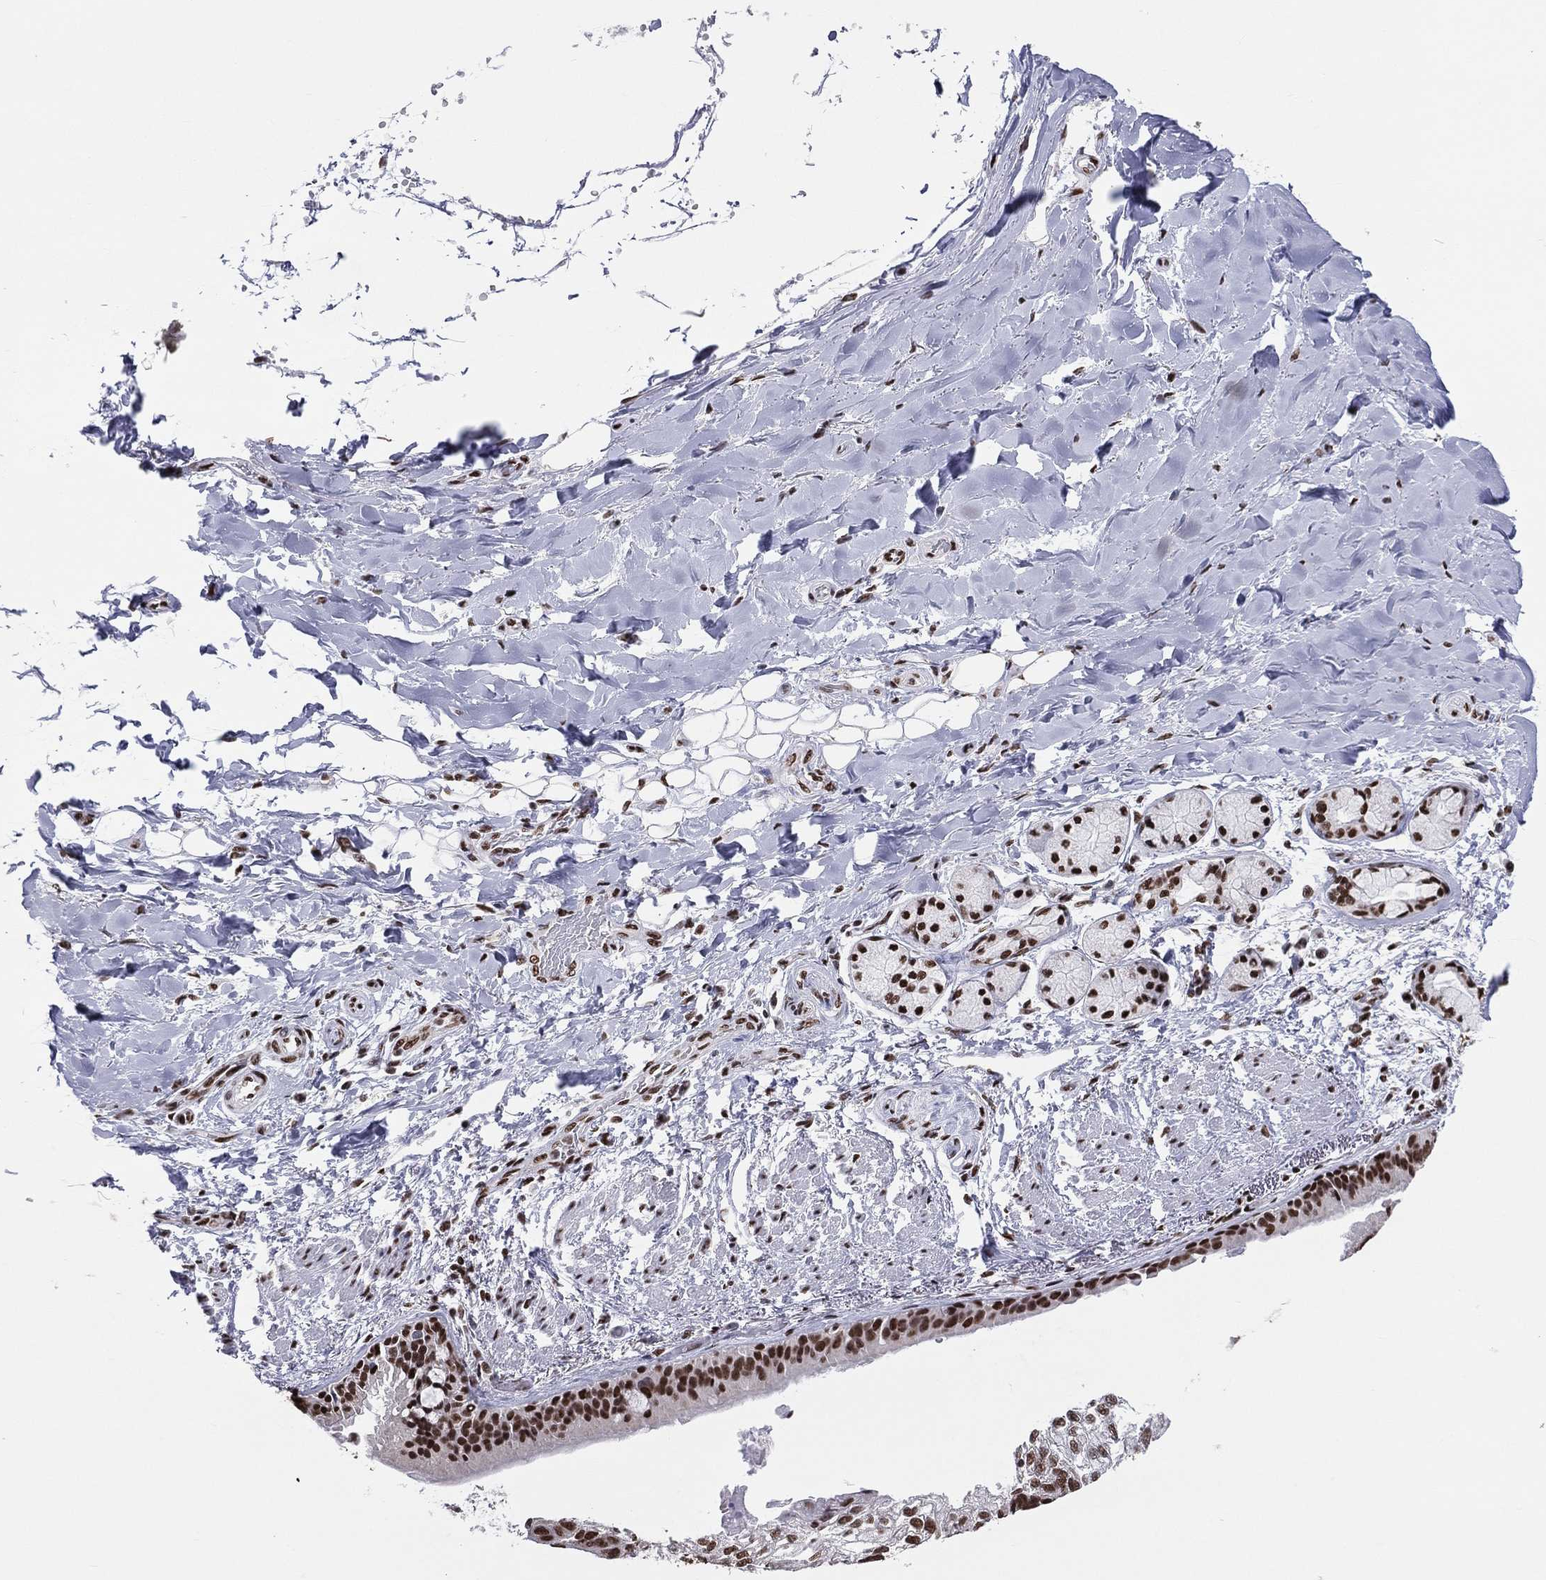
{"staining": {"intensity": "strong", "quantity": ">75%", "location": "nuclear"}, "tissue": "lung cancer", "cell_type": "Tumor cells", "image_type": "cancer", "snomed": [{"axis": "morphology", "description": "Squamous cell carcinoma, NOS"}, {"axis": "topography", "description": "Lung"}], "caption": "Lung squamous cell carcinoma stained with a protein marker shows strong staining in tumor cells.", "gene": "ZNF7", "patient": {"sex": "male", "age": 69}}